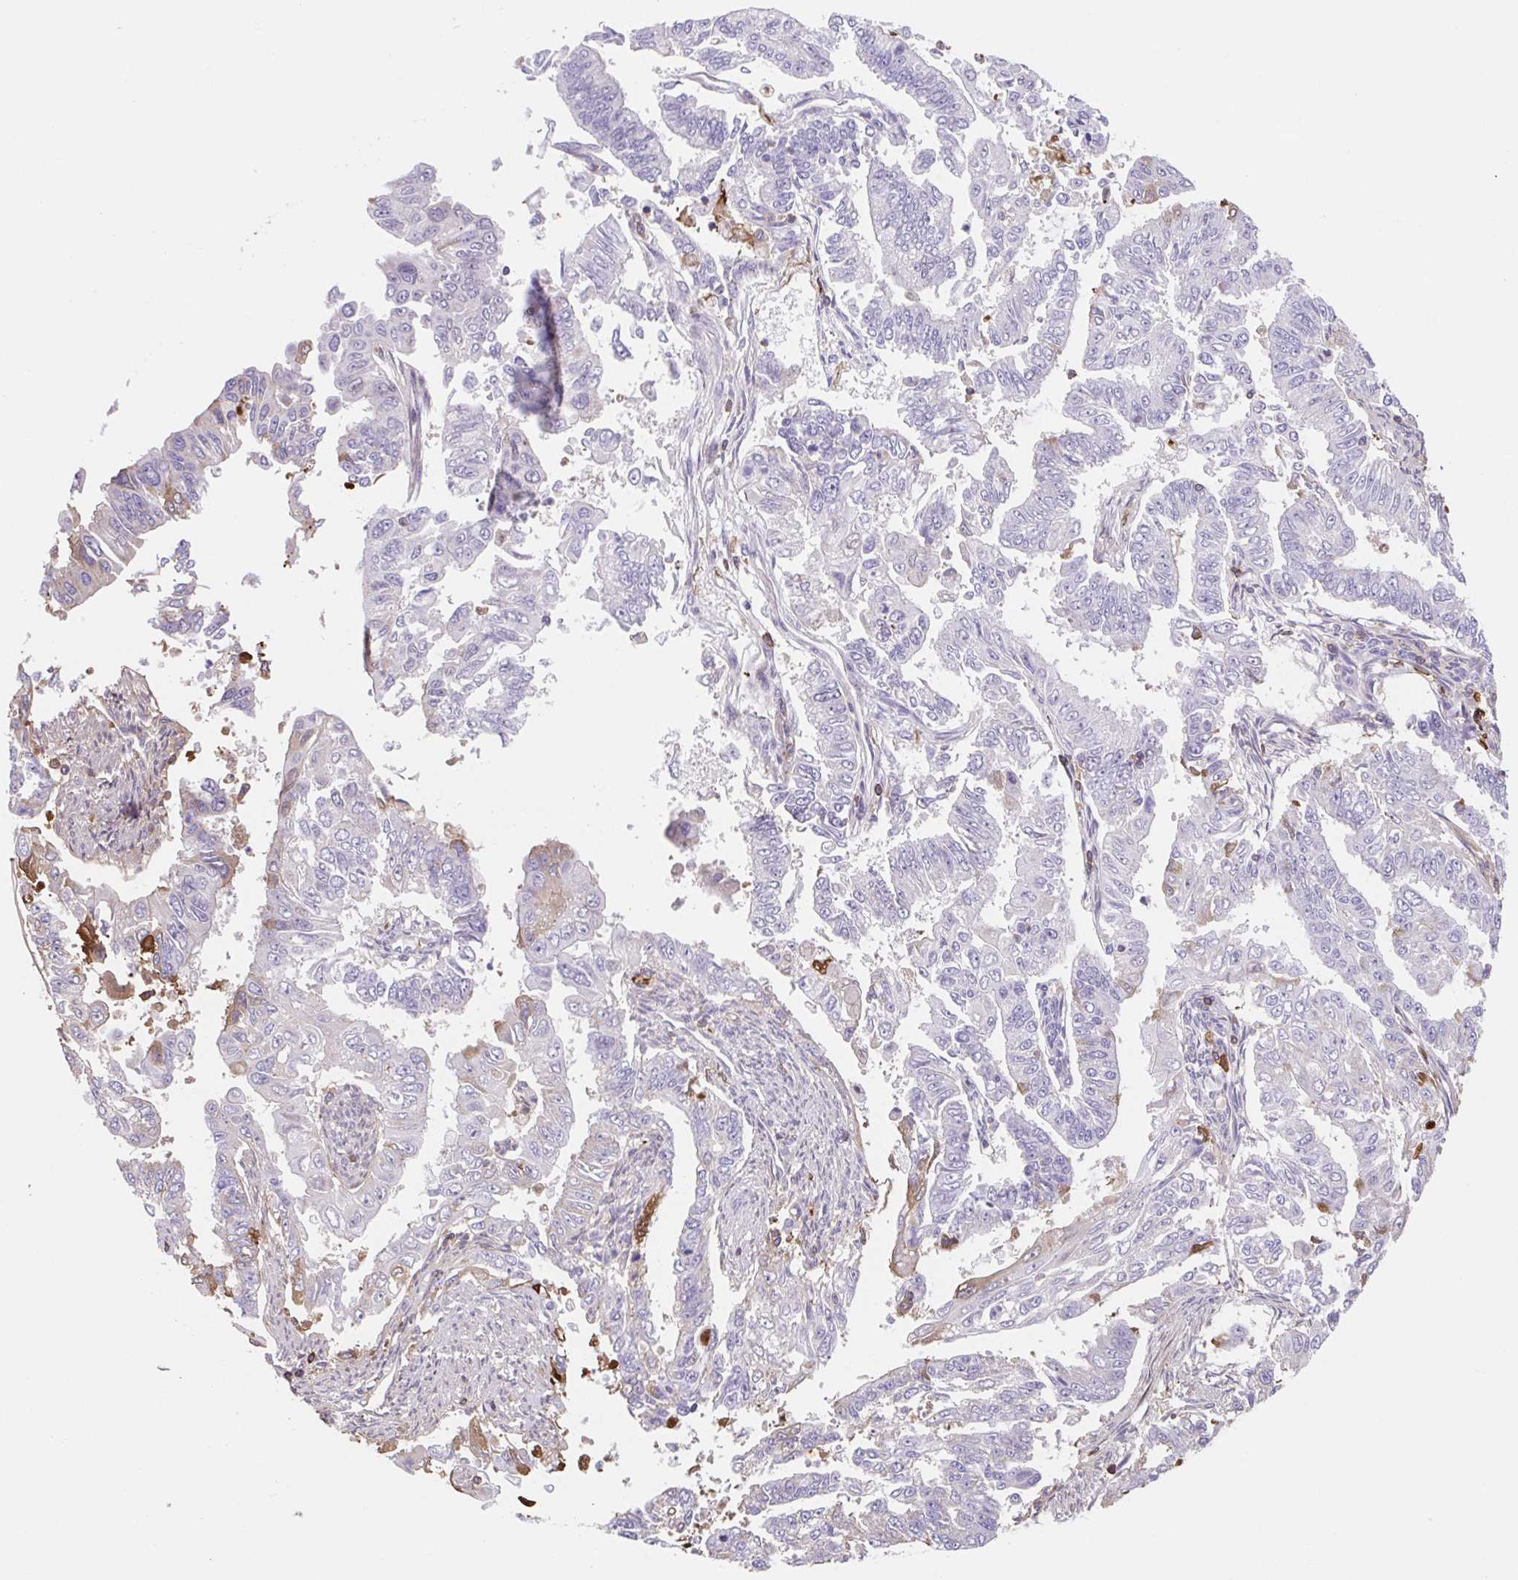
{"staining": {"intensity": "negative", "quantity": "none", "location": "none"}, "tissue": "endometrial cancer", "cell_type": "Tumor cells", "image_type": "cancer", "snomed": [{"axis": "morphology", "description": "Adenocarcinoma, NOS"}, {"axis": "topography", "description": "Uterus"}], "caption": "High magnification brightfield microscopy of endometrial cancer stained with DAB (brown) and counterstained with hematoxylin (blue): tumor cells show no significant expression.", "gene": "TPRG1", "patient": {"sex": "female", "age": 59}}